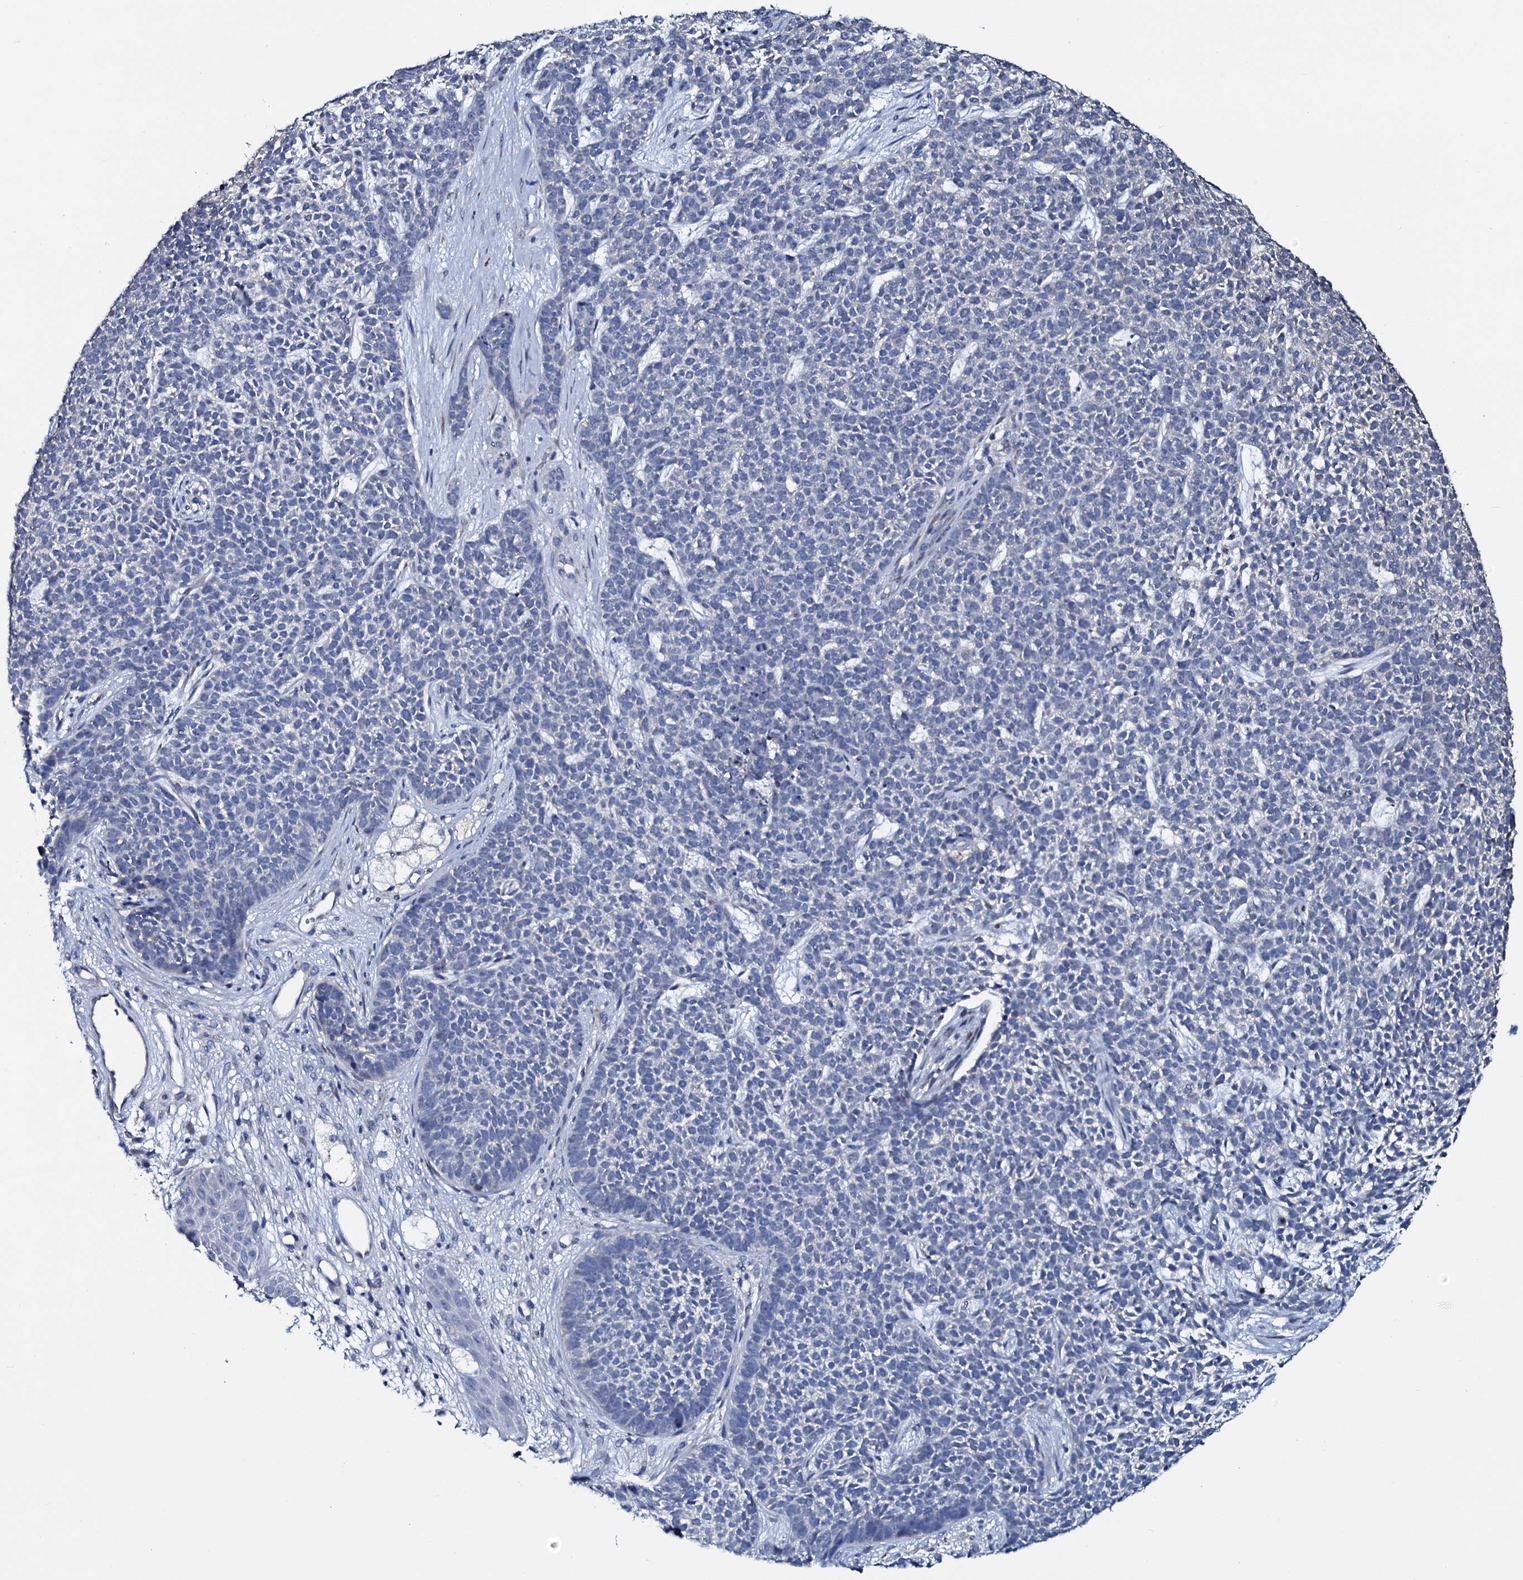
{"staining": {"intensity": "negative", "quantity": "none", "location": "none"}, "tissue": "skin cancer", "cell_type": "Tumor cells", "image_type": "cancer", "snomed": [{"axis": "morphology", "description": "Basal cell carcinoma"}, {"axis": "topography", "description": "Skin"}], "caption": "This is an IHC histopathology image of human basal cell carcinoma (skin). There is no staining in tumor cells.", "gene": "IL12B", "patient": {"sex": "female", "age": 84}}